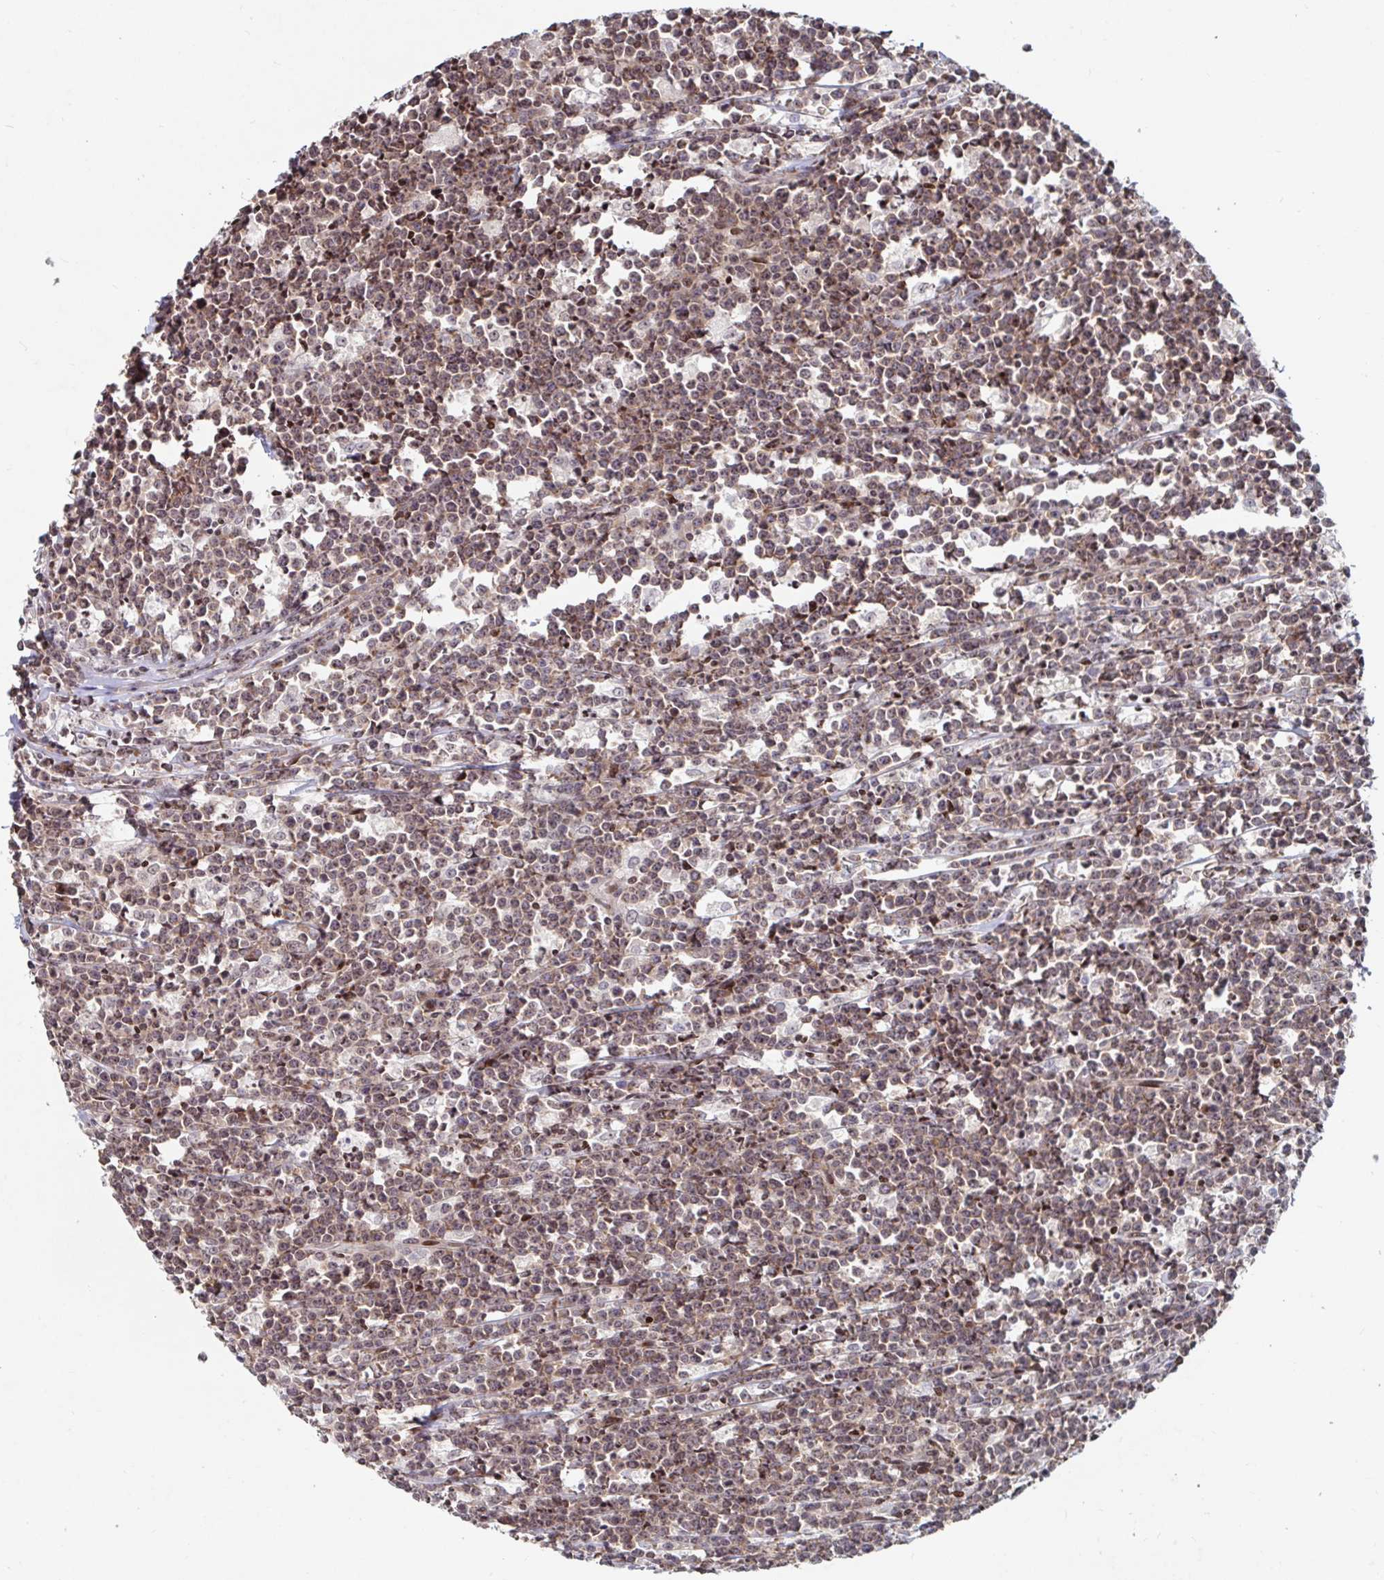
{"staining": {"intensity": "moderate", "quantity": ">75%", "location": "nuclear"}, "tissue": "lymphoma", "cell_type": "Tumor cells", "image_type": "cancer", "snomed": [{"axis": "morphology", "description": "Malignant lymphoma, non-Hodgkin's type, High grade"}, {"axis": "topography", "description": "Small intestine"}], "caption": "About >75% of tumor cells in lymphoma show moderate nuclear protein positivity as visualized by brown immunohistochemical staining.", "gene": "C19orf53", "patient": {"sex": "female", "age": 56}}